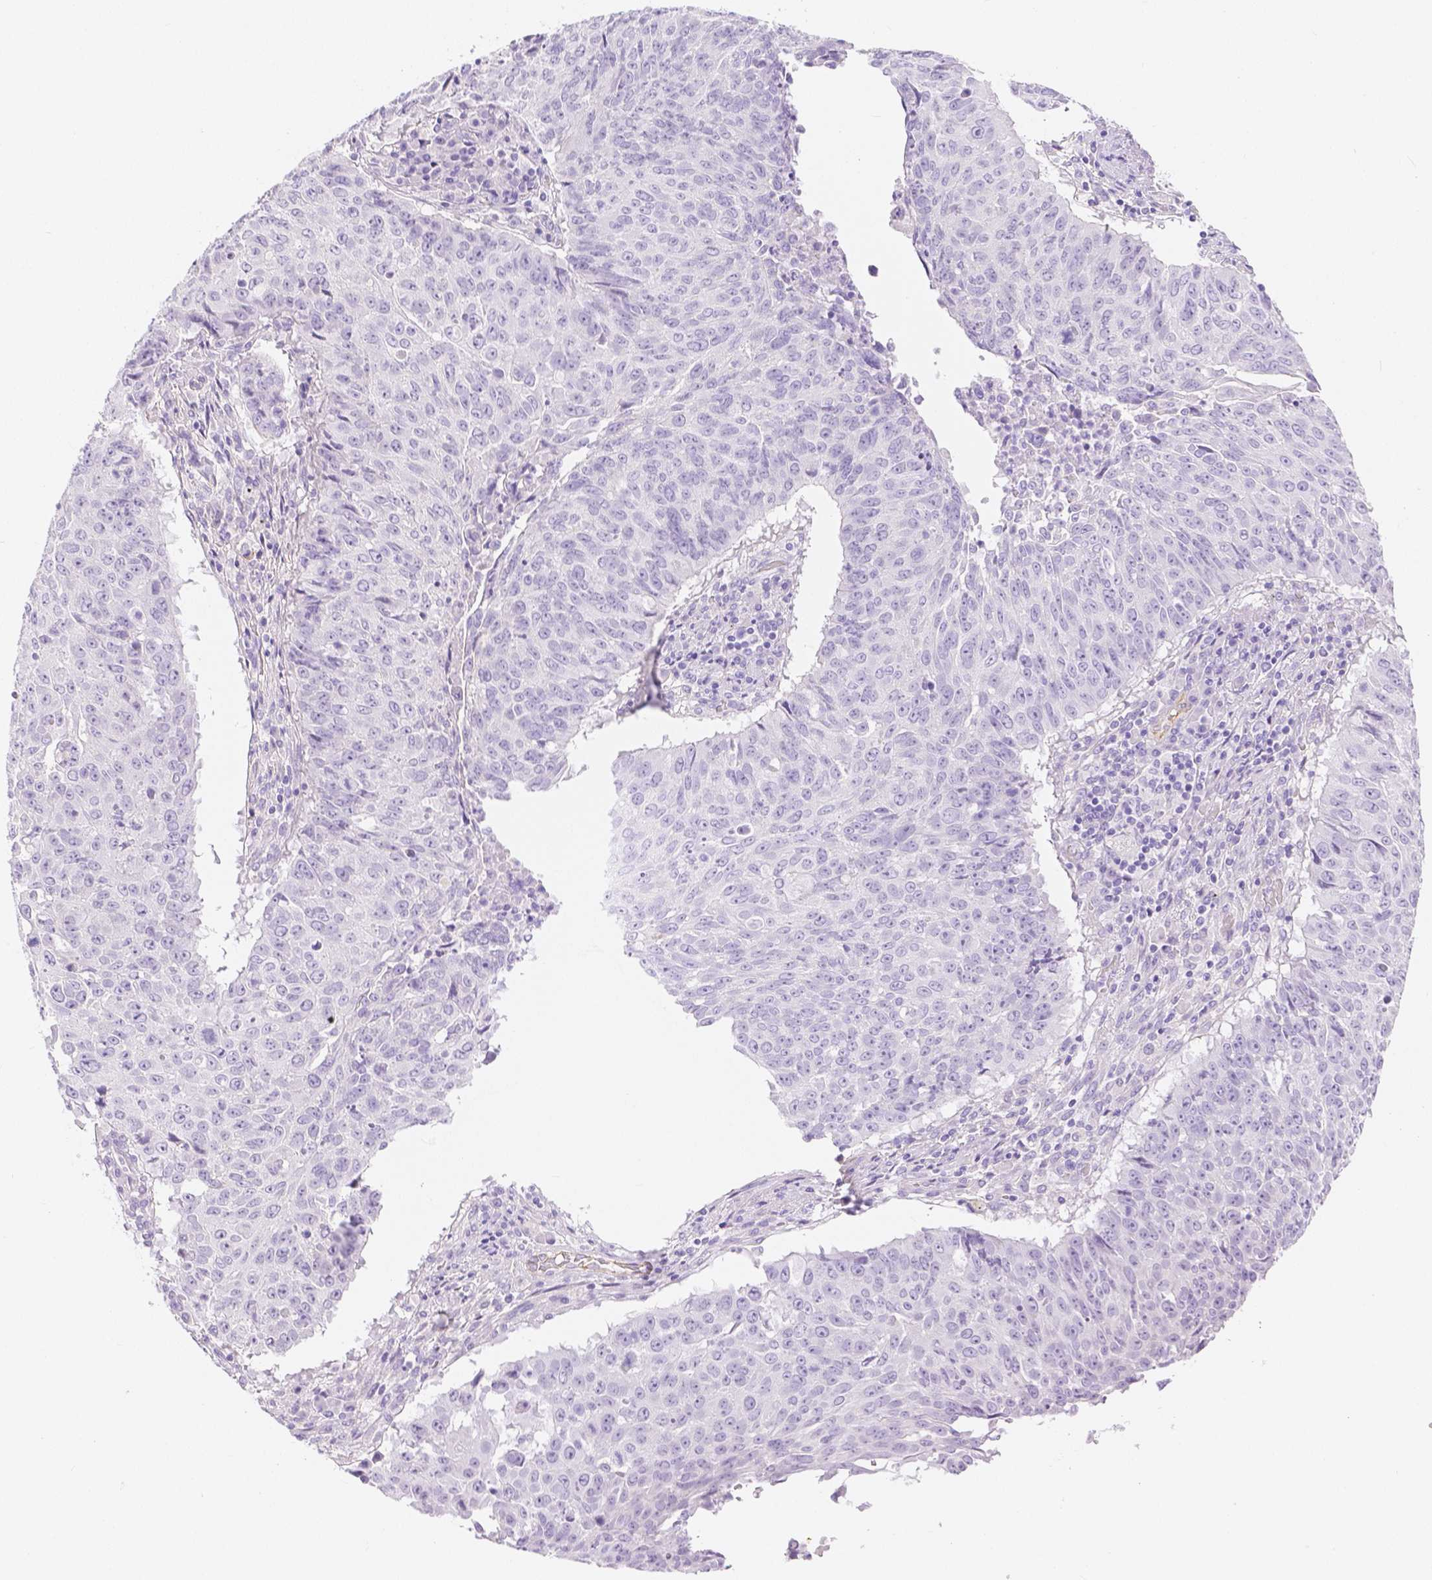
{"staining": {"intensity": "negative", "quantity": "none", "location": "none"}, "tissue": "lung cancer", "cell_type": "Tumor cells", "image_type": "cancer", "snomed": [{"axis": "morphology", "description": "Normal tissue, NOS"}, {"axis": "morphology", "description": "Squamous cell carcinoma, NOS"}, {"axis": "topography", "description": "Bronchus"}, {"axis": "topography", "description": "Lung"}], "caption": "An IHC micrograph of squamous cell carcinoma (lung) is shown. There is no staining in tumor cells of squamous cell carcinoma (lung). The staining was performed using DAB (3,3'-diaminobenzidine) to visualize the protein expression in brown, while the nuclei were stained in blue with hematoxylin (Magnification: 20x).", "gene": "SLC27A5", "patient": {"sex": "male", "age": 64}}